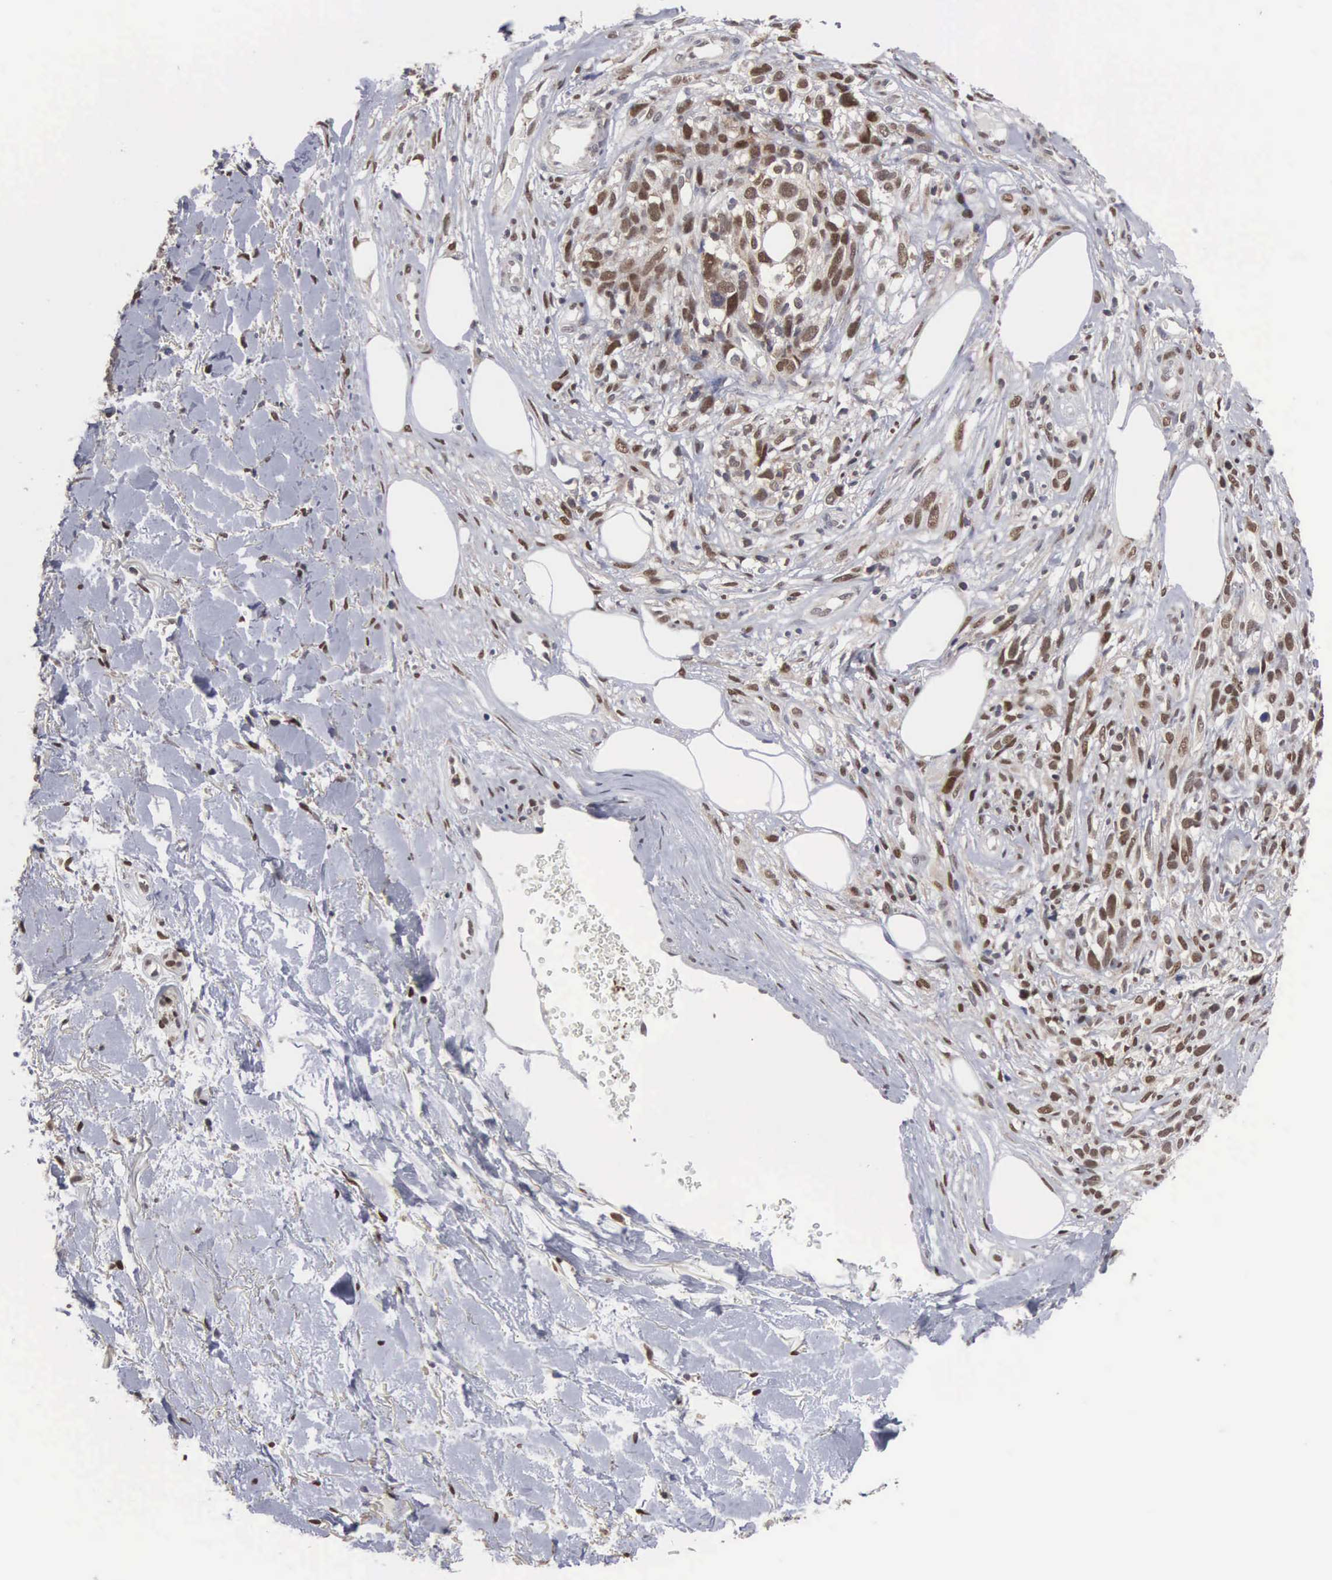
{"staining": {"intensity": "moderate", "quantity": ">75%", "location": "nuclear"}, "tissue": "melanoma", "cell_type": "Tumor cells", "image_type": "cancer", "snomed": [{"axis": "morphology", "description": "Malignant melanoma, NOS"}, {"axis": "topography", "description": "Skin"}], "caption": "Protein staining exhibits moderate nuclear staining in approximately >75% of tumor cells in melanoma. Ihc stains the protein of interest in brown and the nuclei are stained blue.", "gene": "TRMT5", "patient": {"sex": "female", "age": 85}}